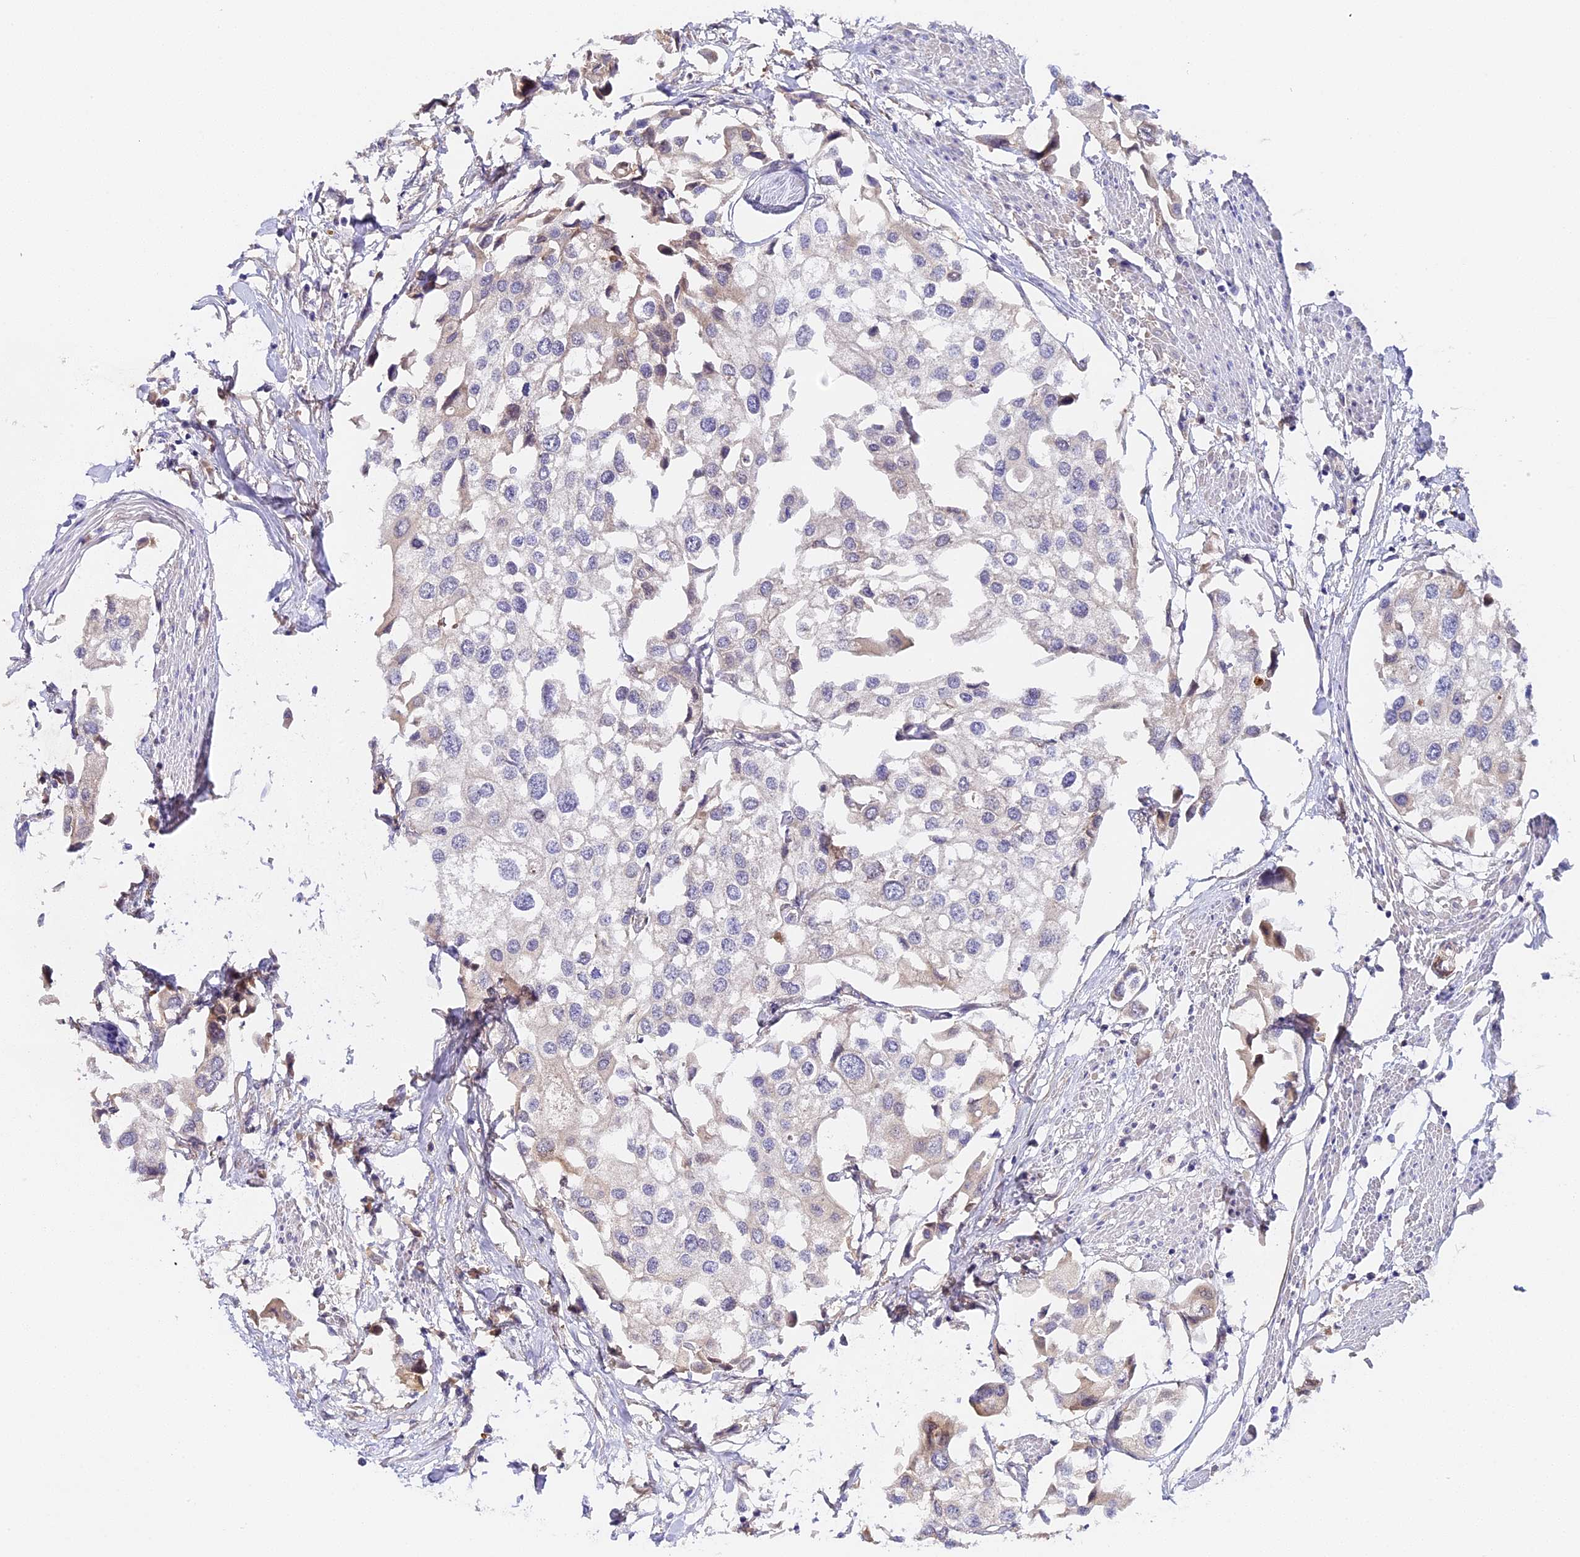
{"staining": {"intensity": "negative", "quantity": "none", "location": "none"}, "tissue": "urothelial cancer", "cell_type": "Tumor cells", "image_type": "cancer", "snomed": [{"axis": "morphology", "description": "Urothelial carcinoma, High grade"}, {"axis": "topography", "description": "Urinary bladder"}], "caption": "This is an immunohistochemistry histopathology image of urothelial carcinoma (high-grade). There is no staining in tumor cells.", "gene": "IMPACT", "patient": {"sex": "male", "age": 64}}